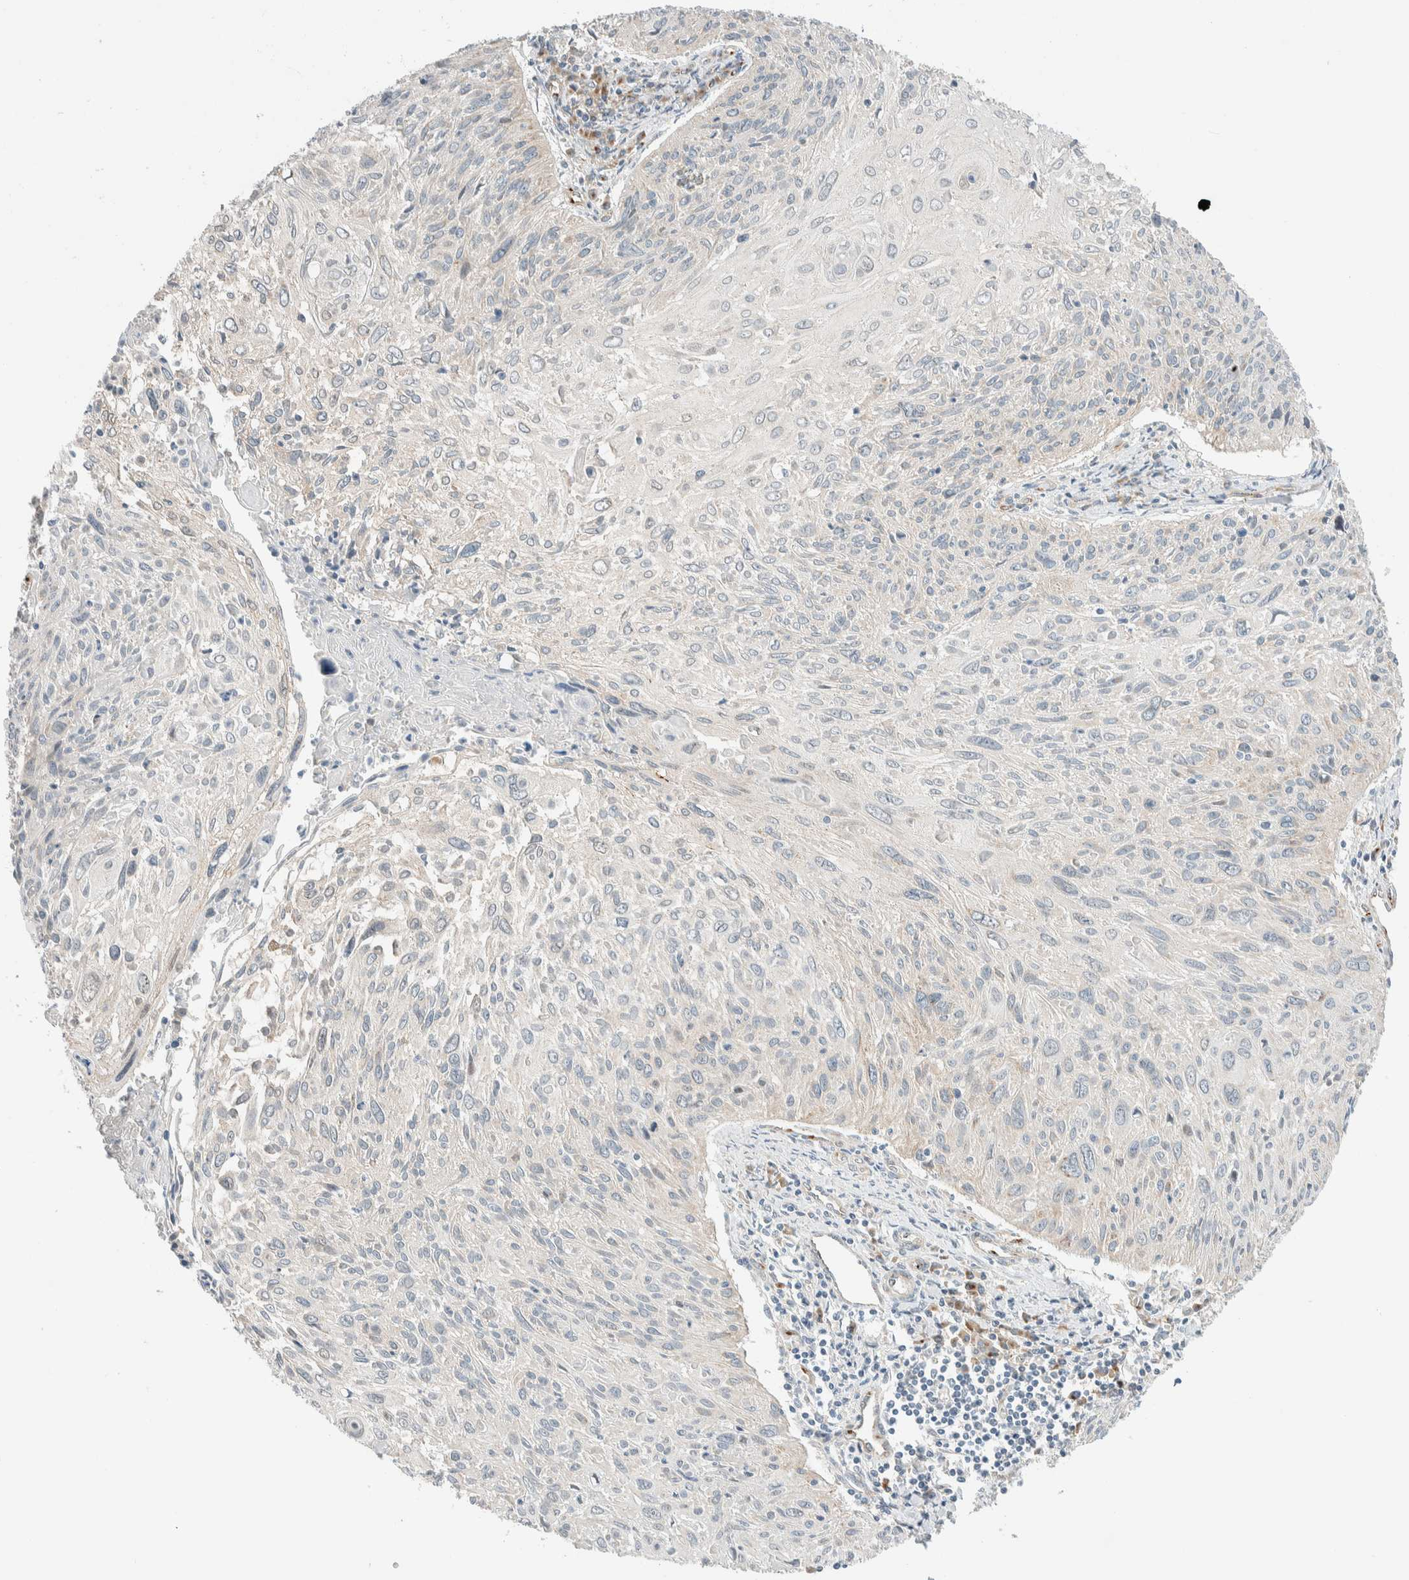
{"staining": {"intensity": "negative", "quantity": "none", "location": "none"}, "tissue": "cervical cancer", "cell_type": "Tumor cells", "image_type": "cancer", "snomed": [{"axis": "morphology", "description": "Squamous cell carcinoma, NOS"}, {"axis": "topography", "description": "Cervix"}], "caption": "Immunohistochemistry histopathology image of neoplastic tissue: human cervical cancer (squamous cell carcinoma) stained with DAB (3,3'-diaminobenzidine) demonstrates no significant protein expression in tumor cells. (Brightfield microscopy of DAB immunohistochemistry (IHC) at high magnification).", "gene": "TMEM184B", "patient": {"sex": "female", "age": 51}}